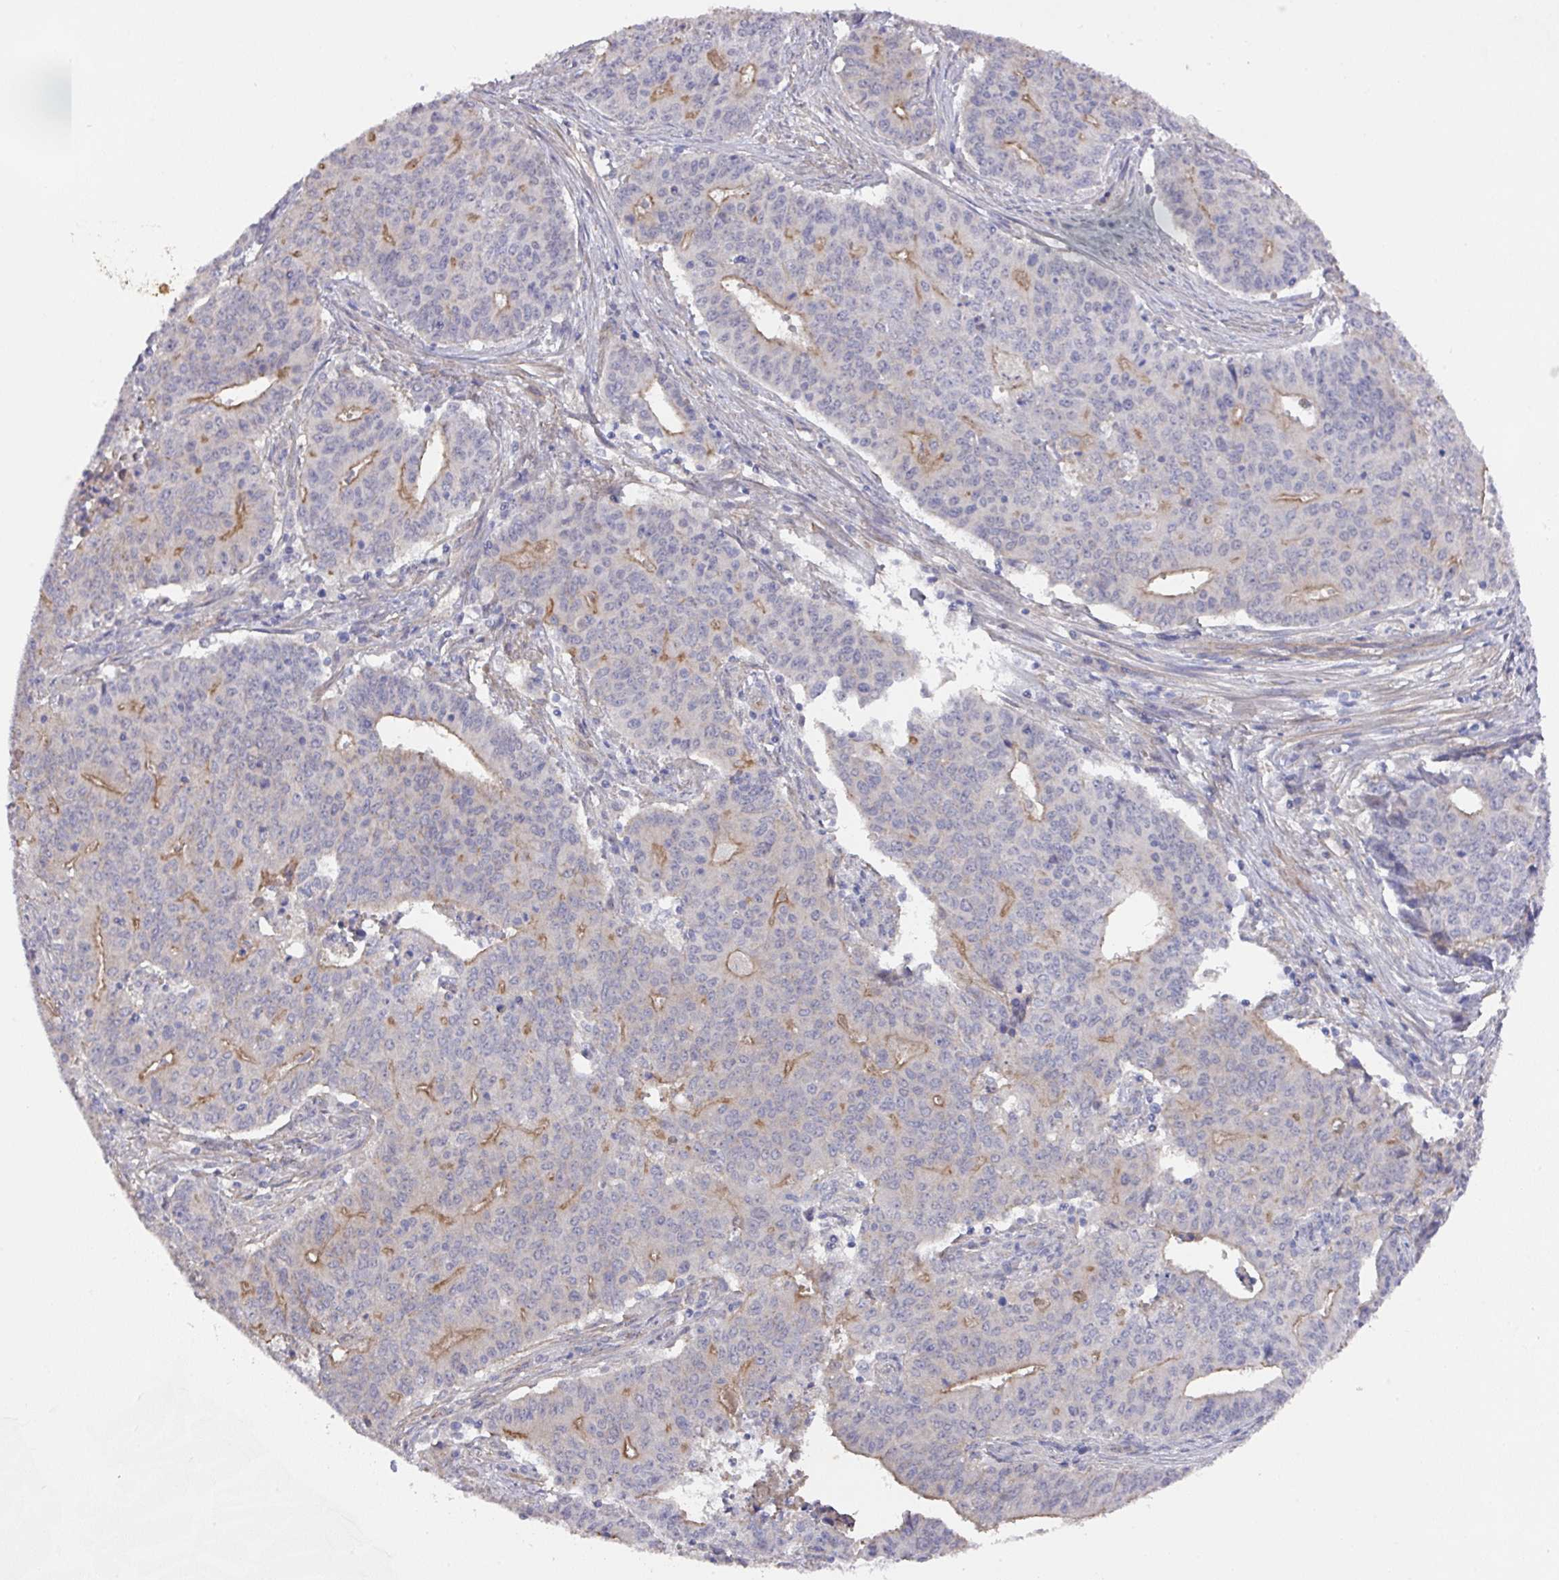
{"staining": {"intensity": "moderate", "quantity": "25%-75%", "location": "cytoplasmic/membranous"}, "tissue": "endometrial cancer", "cell_type": "Tumor cells", "image_type": "cancer", "snomed": [{"axis": "morphology", "description": "Adenocarcinoma, NOS"}, {"axis": "topography", "description": "Endometrium"}], "caption": "Immunohistochemistry staining of endometrial cancer, which shows medium levels of moderate cytoplasmic/membranous staining in about 25%-75% of tumor cells indicating moderate cytoplasmic/membranous protein positivity. The staining was performed using DAB (3,3'-diaminobenzidine) (brown) for protein detection and nuclei were counterstained in hematoxylin (blue).", "gene": "PRR5", "patient": {"sex": "female", "age": 59}}